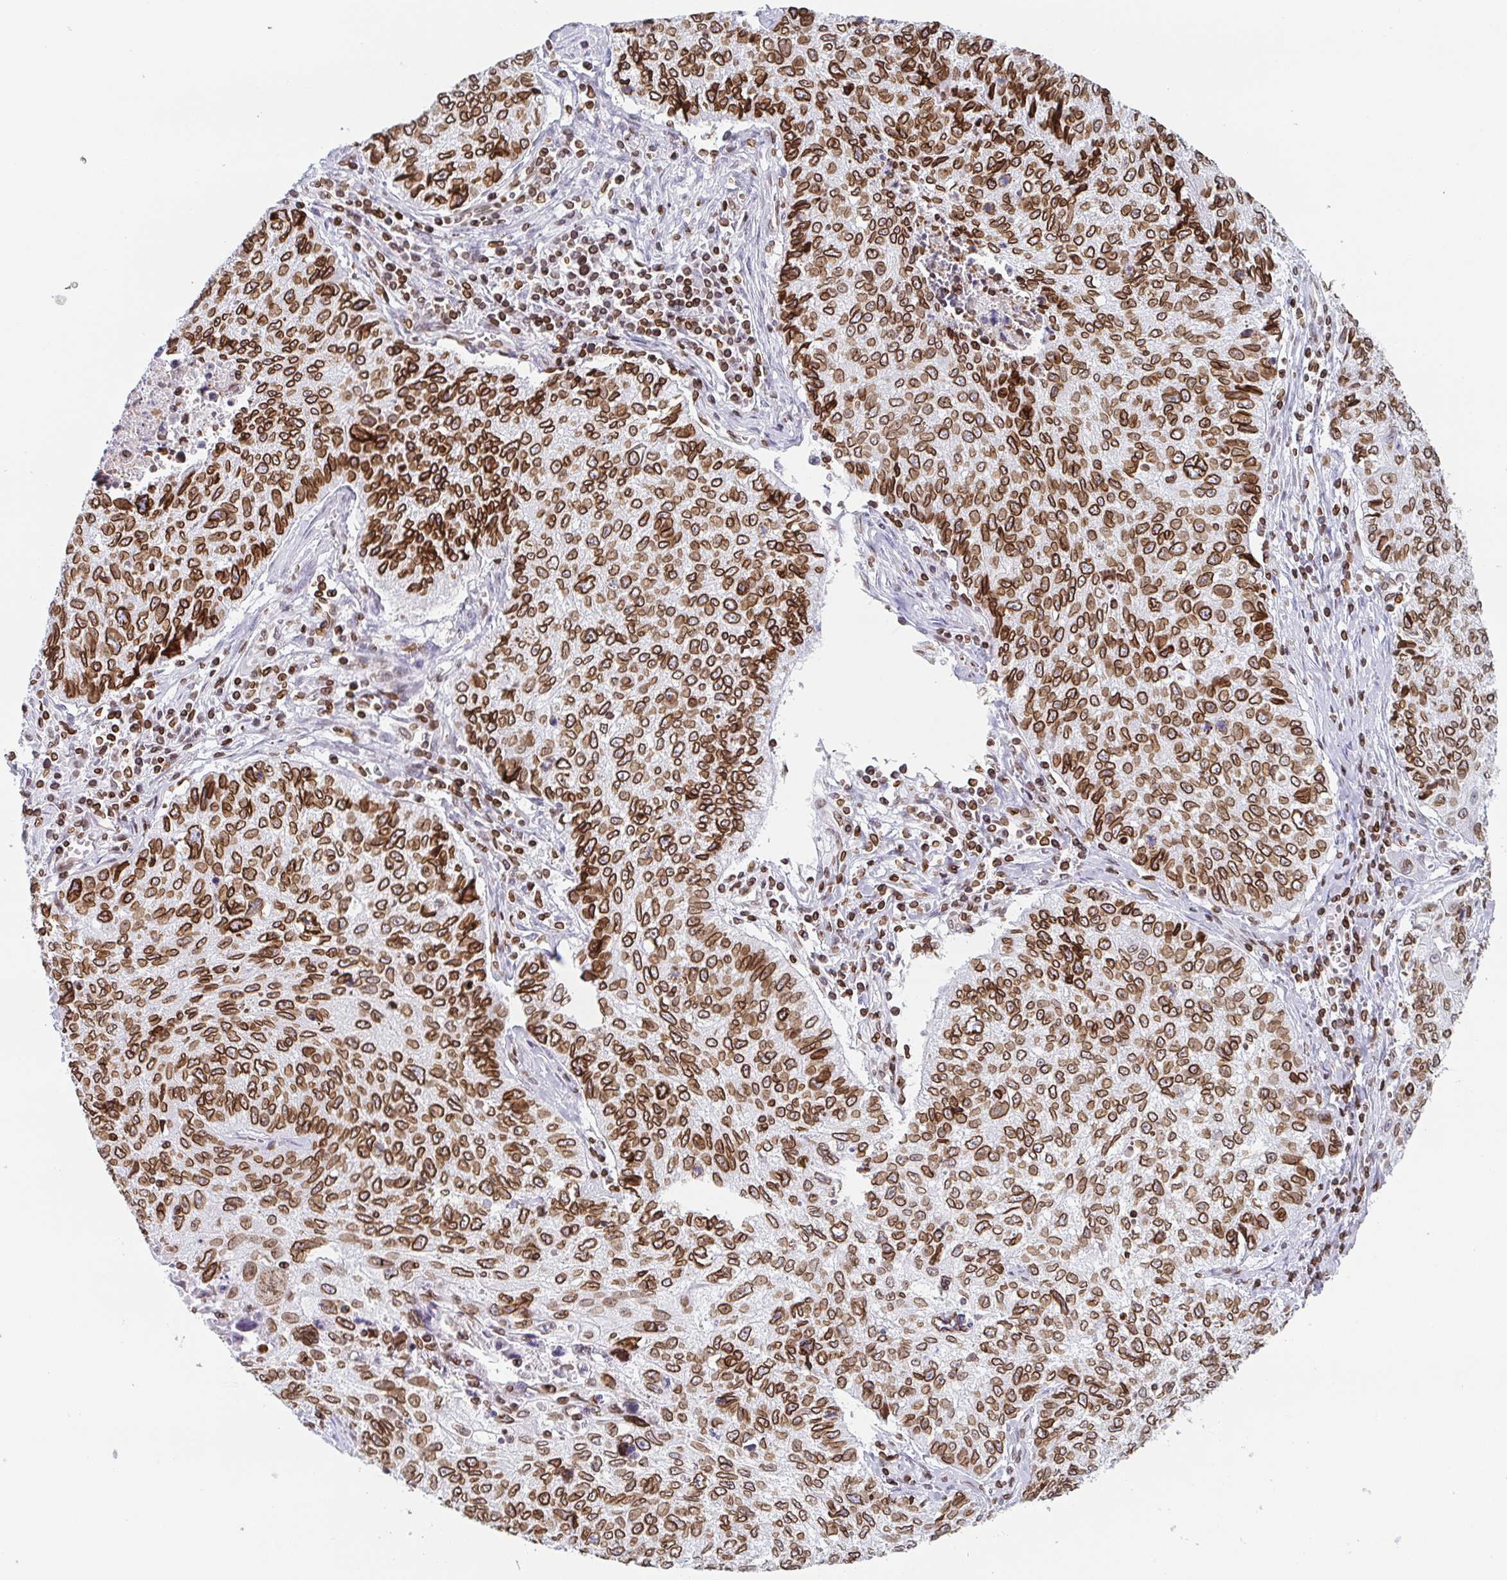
{"staining": {"intensity": "strong", "quantity": ">75%", "location": "cytoplasmic/membranous,nuclear"}, "tissue": "lung cancer", "cell_type": "Tumor cells", "image_type": "cancer", "snomed": [{"axis": "morphology", "description": "Normal morphology"}, {"axis": "morphology", "description": "Aneuploidy"}, {"axis": "morphology", "description": "Squamous cell carcinoma, NOS"}, {"axis": "topography", "description": "Lymph node"}, {"axis": "topography", "description": "Lung"}], "caption": "Immunohistochemistry (IHC) of human squamous cell carcinoma (lung) shows high levels of strong cytoplasmic/membranous and nuclear expression in approximately >75% of tumor cells.", "gene": "BTBD7", "patient": {"sex": "female", "age": 76}}